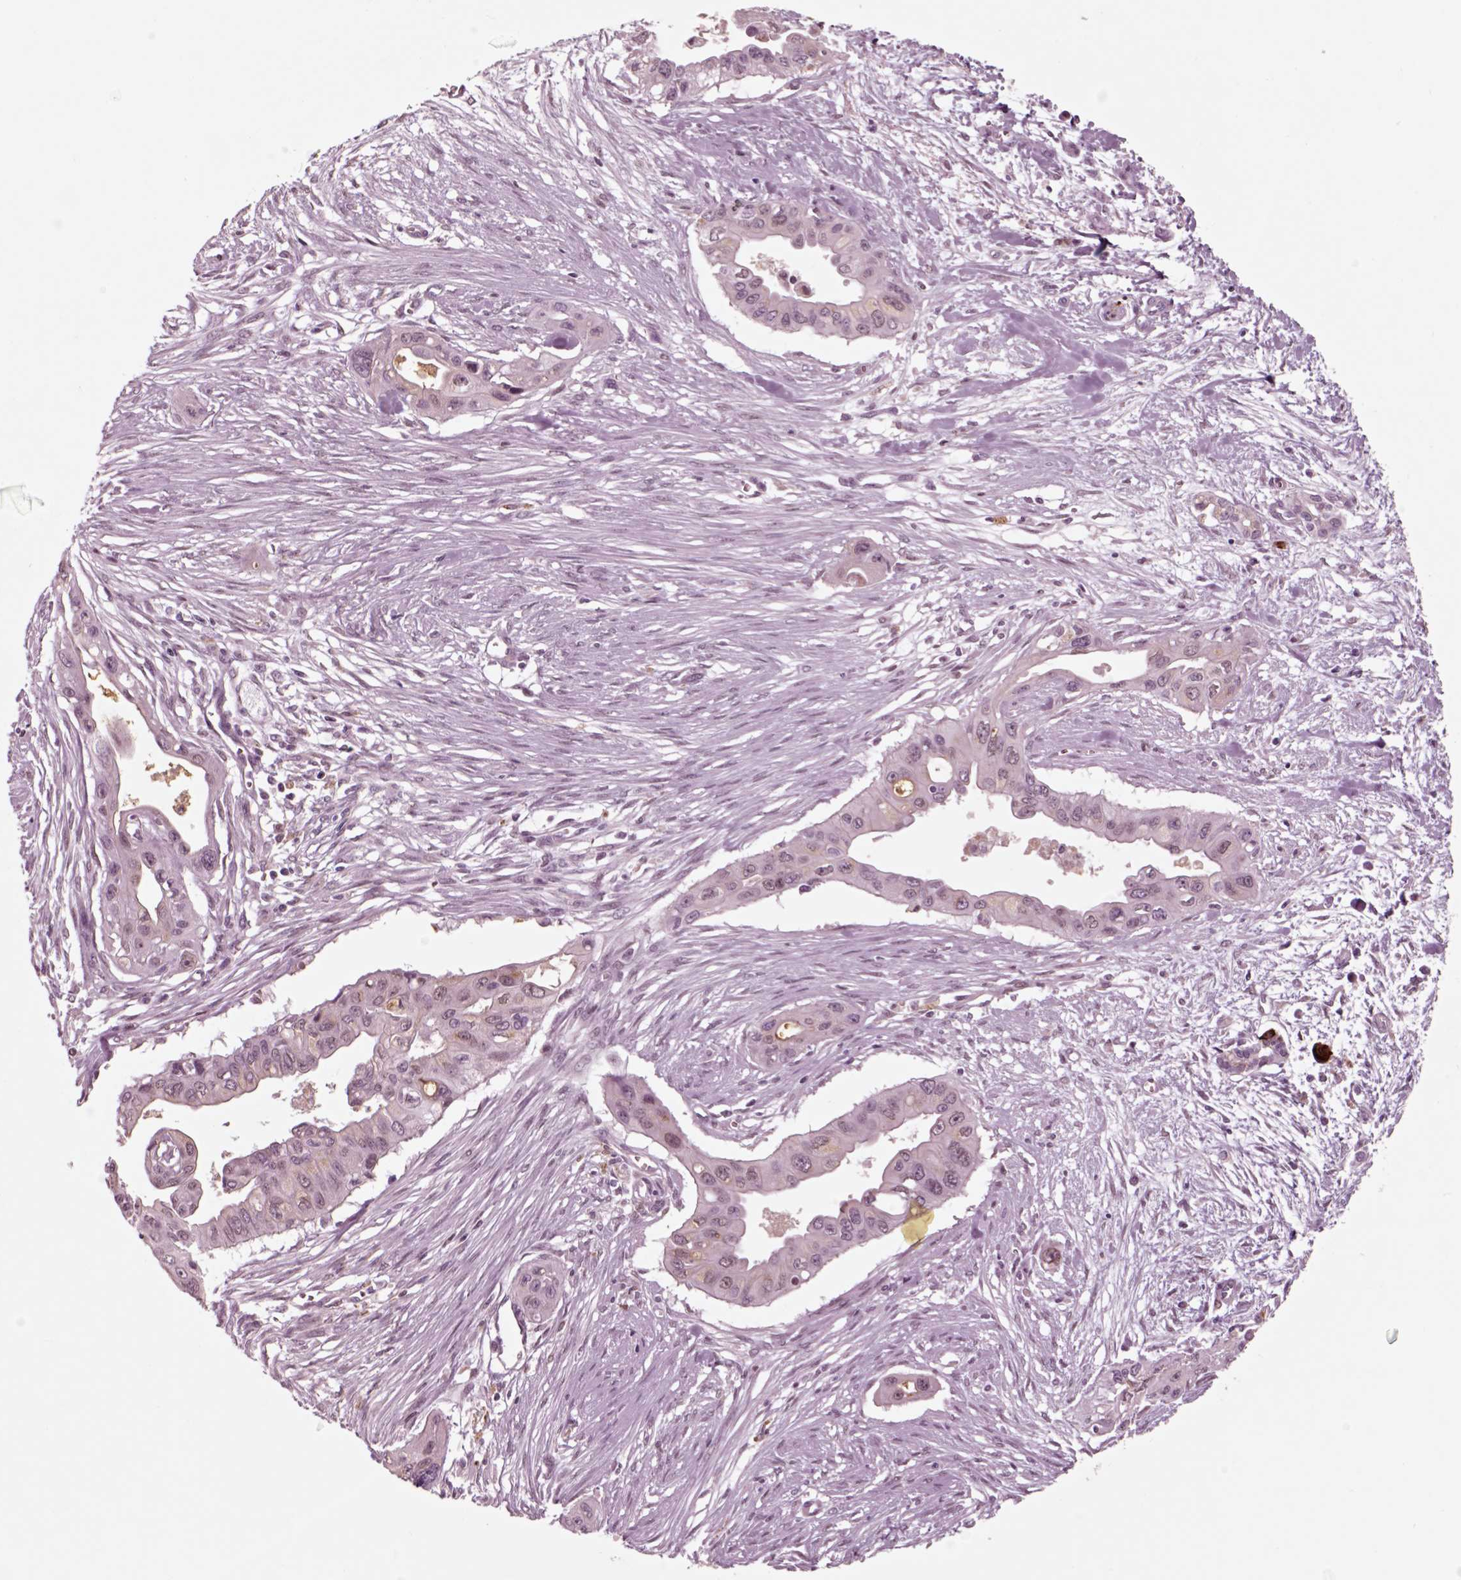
{"staining": {"intensity": "negative", "quantity": "none", "location": "none"}, "tissue": "pancreatic cancer", "cell_type": "Tumor cells", "image_type": "cancer", "snomed": [{"axis": "morphology", "description": "Adenocarcinoma, NOS"}, {"axis": "topography", "description": "Pancreas"}], "caption": "There is no significant expression in tumor cells of pancreatic adenocarcinoma.", "gene": "CHGB", "patient": {"sex": "male", "age": 60}}